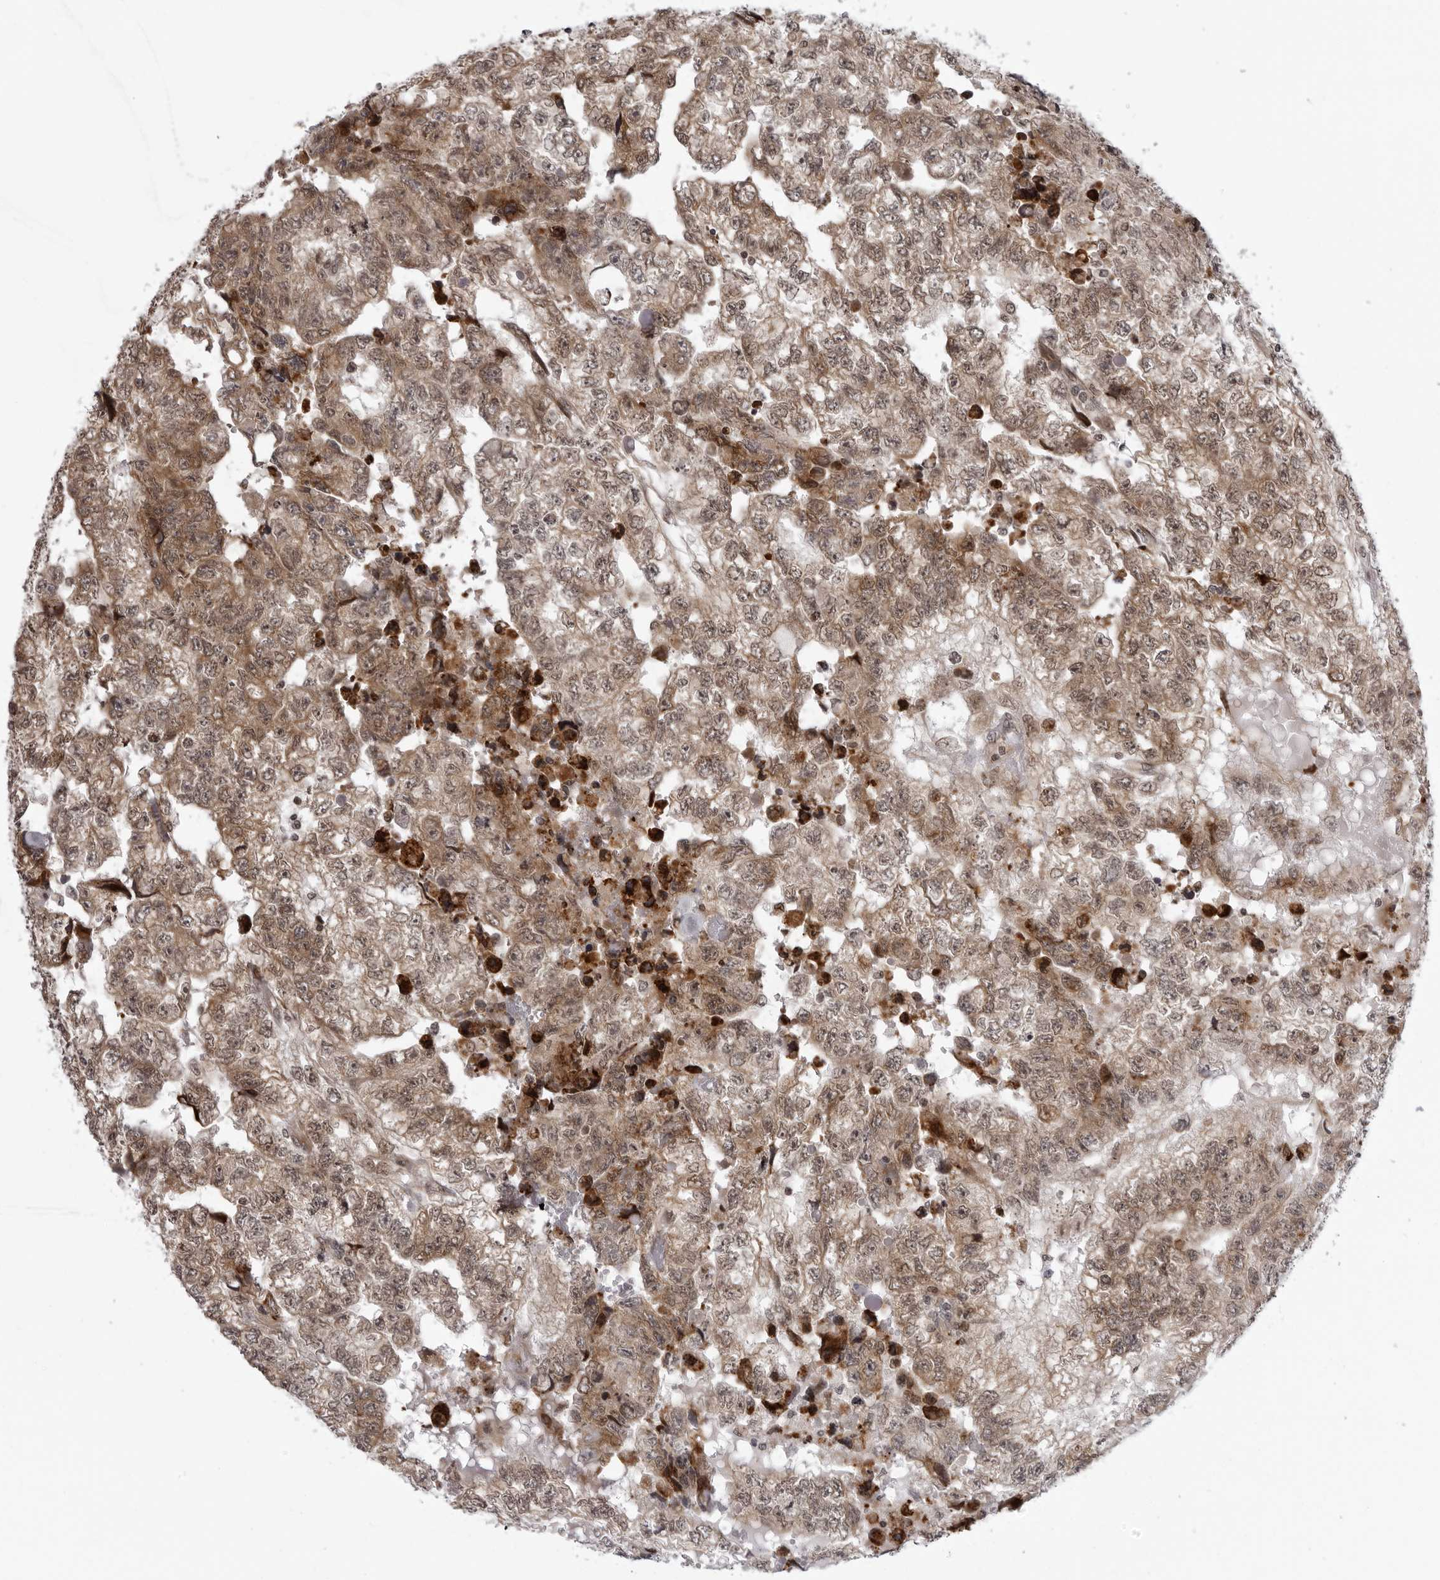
{"staining": {"intensity": "moderate", "quantity": ">75%", "location": "cytoplasmic/membranous,nuclear"}, "tissue": "testis cancer", "cell_type": "Tumor cells", "image_type": "cancer", "snomed": [{"axis": "morphology", "description": "Carcinoma, Embryonal, NOS"}, {"axis": "topography", "description": "Testis"}], "caption": "A high-resolution histopathology image shows immunohistochemistry staining of testis cancer (embryonal carcinoma), which shows moderate cytoplasmic/membranous and nuclear staining in approximately >75% of tumor cells.", "gene": "GCSAML", "patient": {"sex": "male", "age": 36}}